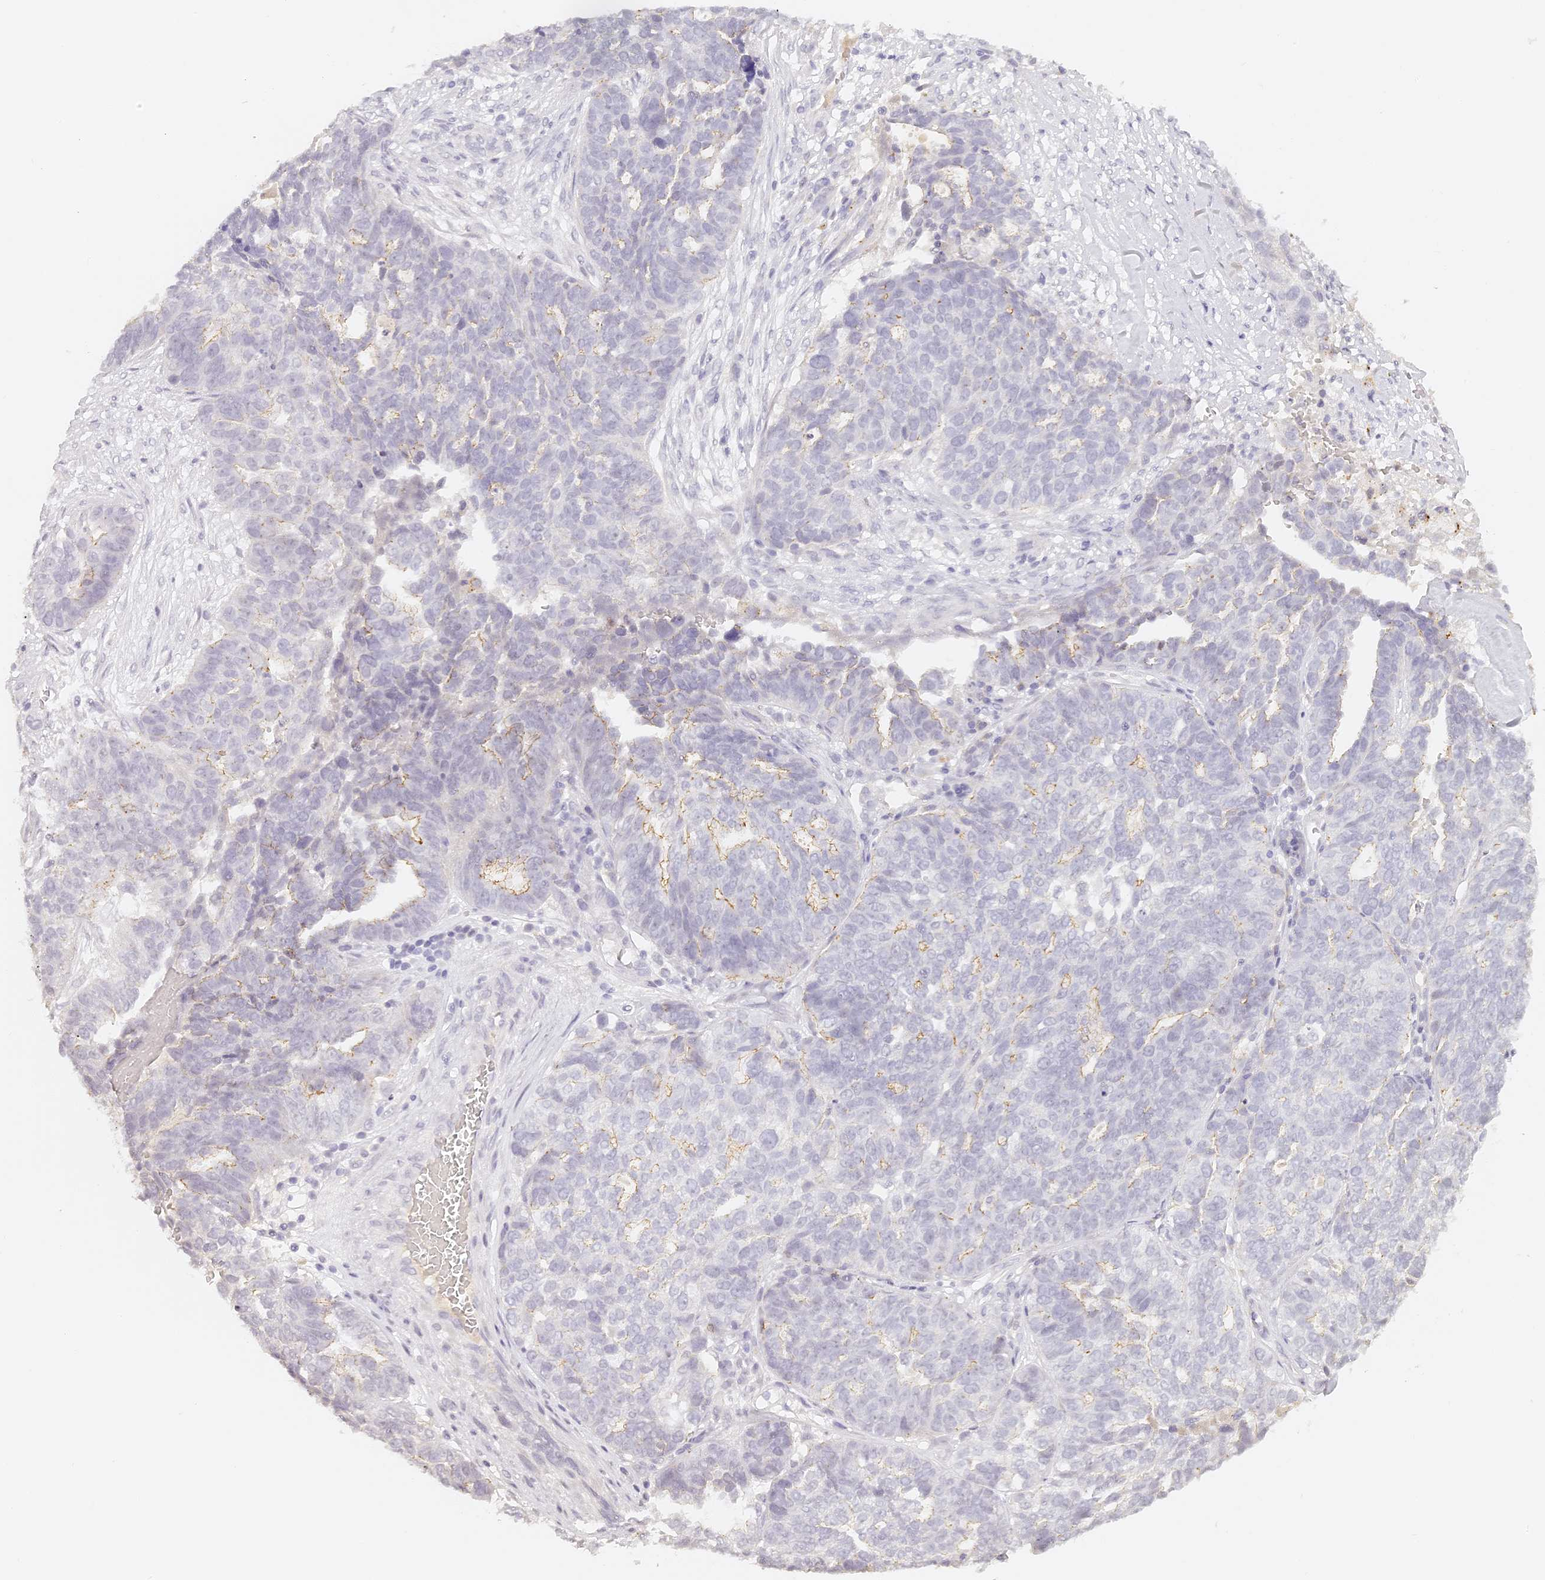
{"staining": {"intensity": "moderate", "quantity": "<25%", "location": "cytoplasmic/membranous"}, "tissue": "ovarian cancer", "cell_type": "Tumor cells", "image_type": "cancer", "snomed": [{"axis": "morphology", "description": "Cystadenocarcinoma, serous, NOS"}, {"axis": "topography", "description": "Ovary"}], "caption": "This is an image of IHC staining of ovarian serous cystadenocarcinoma, which shows moderate positivity in the cytoplasmic/membranous of tumor cells.", "gene": "ELL3", "patient": {"sex": "female", "age": 59}}